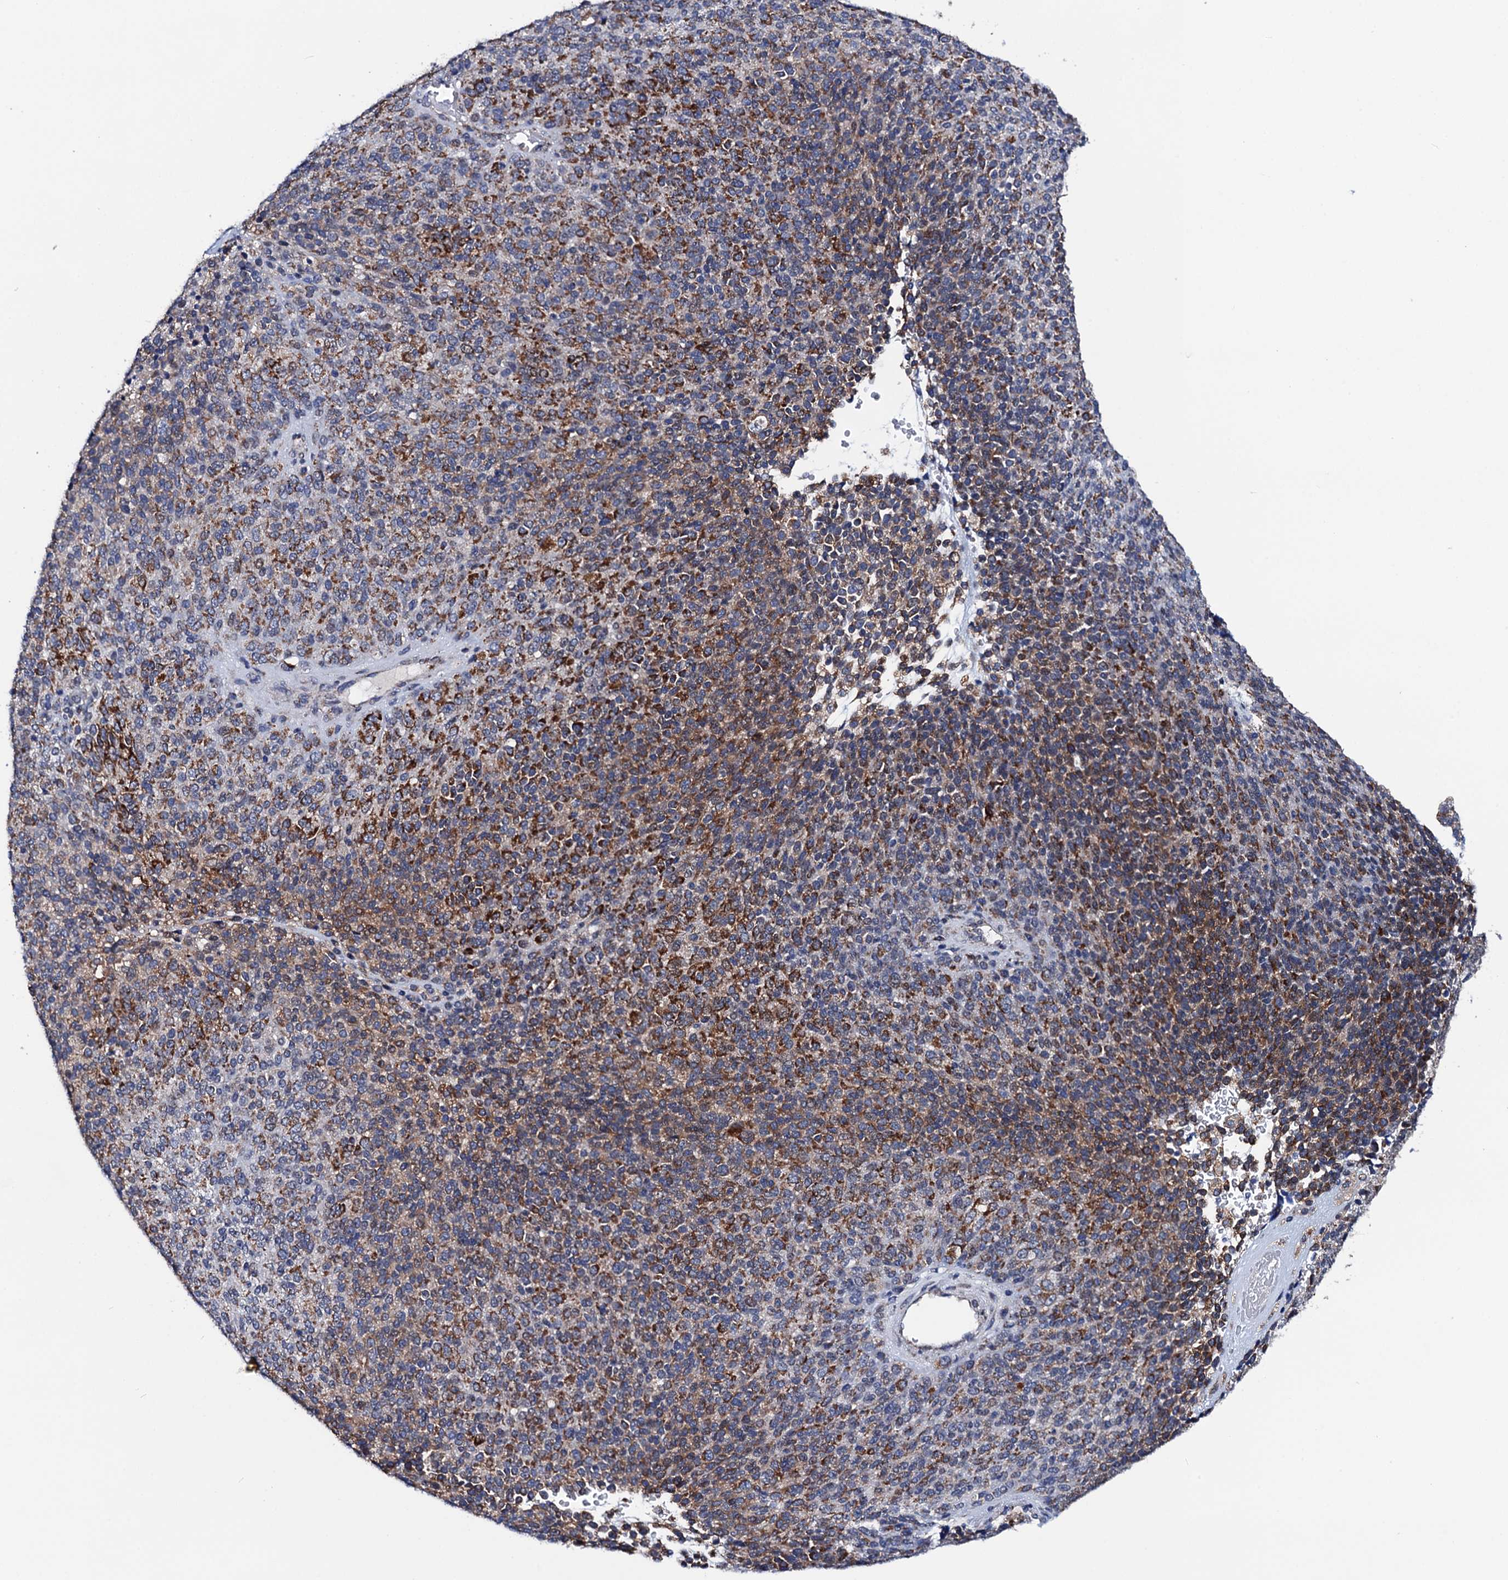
{"staining": {"intensity": "moderate", "quantity": "25%-75%", "location": "cytoplasmic/membranous"}, "tissue": "melanoma", "cell_type": "Tumor cells", "image_type": "cancer", "snomed": [{"axis": "morphology", "description": "Malignant melanoma, Metastatic site"}, {"axis": "topography", "description": "Brain"}], "caption": "A high-resolution micrograph shows immunohistochemistry staining of malignant melanoma (metastatic site), which demonstrates moderate cytoplasmic/membranous positivity in approximately 25%-75% of tumor cells.", "gene": "PTCD3", "patient": {"sex": "female", "age": 56}}